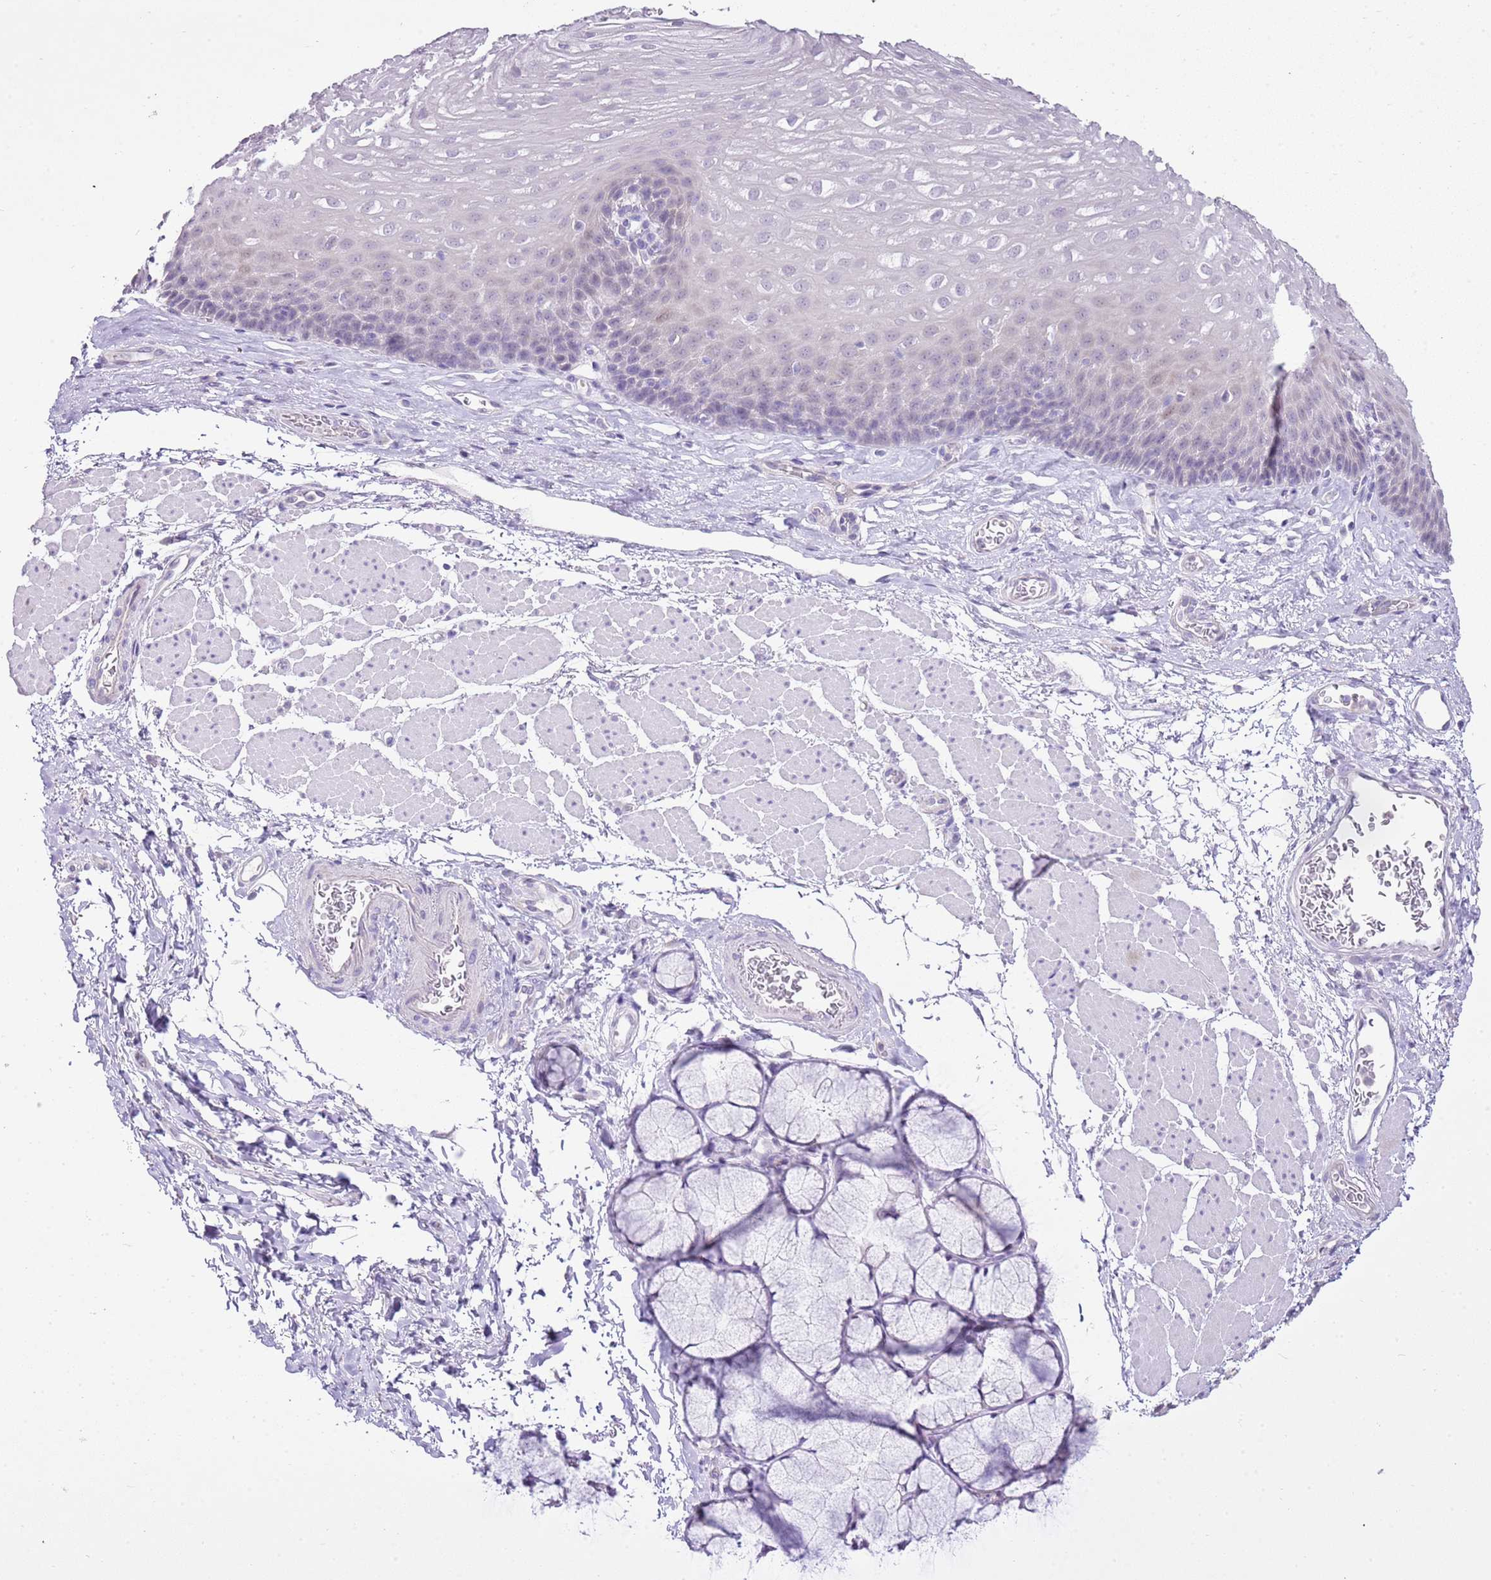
{"staining": {"intensity": "negative", "quantity": "none", "location": "none"}, "tissue": "esophagus", "cell_type": "Squamous epithelial cells", "image_type": "normal", "snomed": [{"axis": "morphology", "description": "Normal tissue, NOS"}, {"axis": "topography", "description": "Esophagus"}], "caption": "This is an immunohistochemistry photomicrograph of unremarkable human esophagus. There is no expression in squamous epithelial cells.", "gene": "XPO7", "patient": {"sex": "female", "age": 66}}